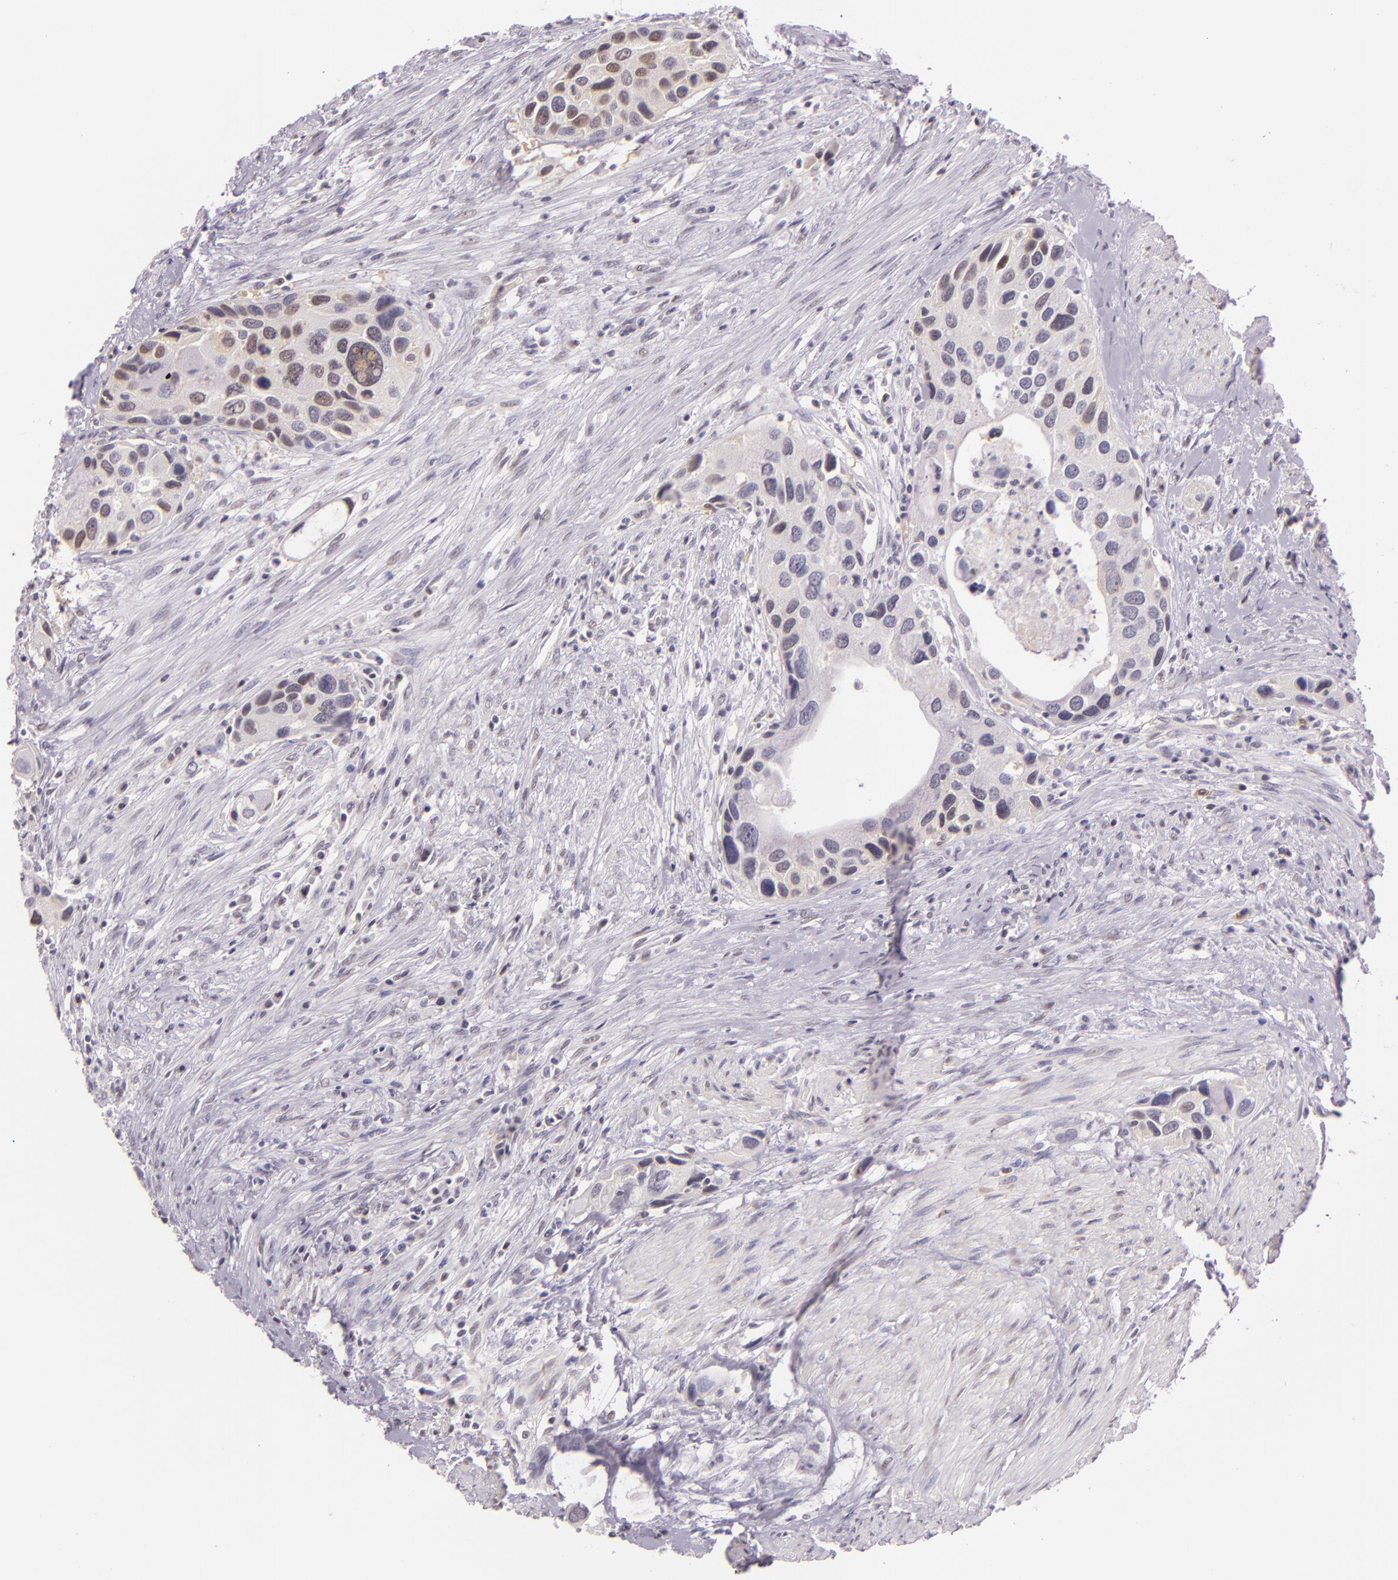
{"staining": {"intensity": "moderate", "quantity": "25%-75%", "location": "nuclear"}, "tissue": "urothelial cancer", "cell_type": "Tumor cells", "image_type": "cancer", "snomed": [{"axis": "morphology", "description": "Urothelial carcinoma, High grade"}, {"axis": "topography", "description": "Urinary bladder"}], "caption": "High-grade urothelial carcinoma stained with immunohistochemistry displays moderate nuclear staining in about 25%-75% of tumor cells. Using DAB (brown) and hematoxylin (blue) stains, captured at high magnification using brightfield microscopy.", "gene": "HSPA8", "patient": {"sex": "male", "age": 66}}